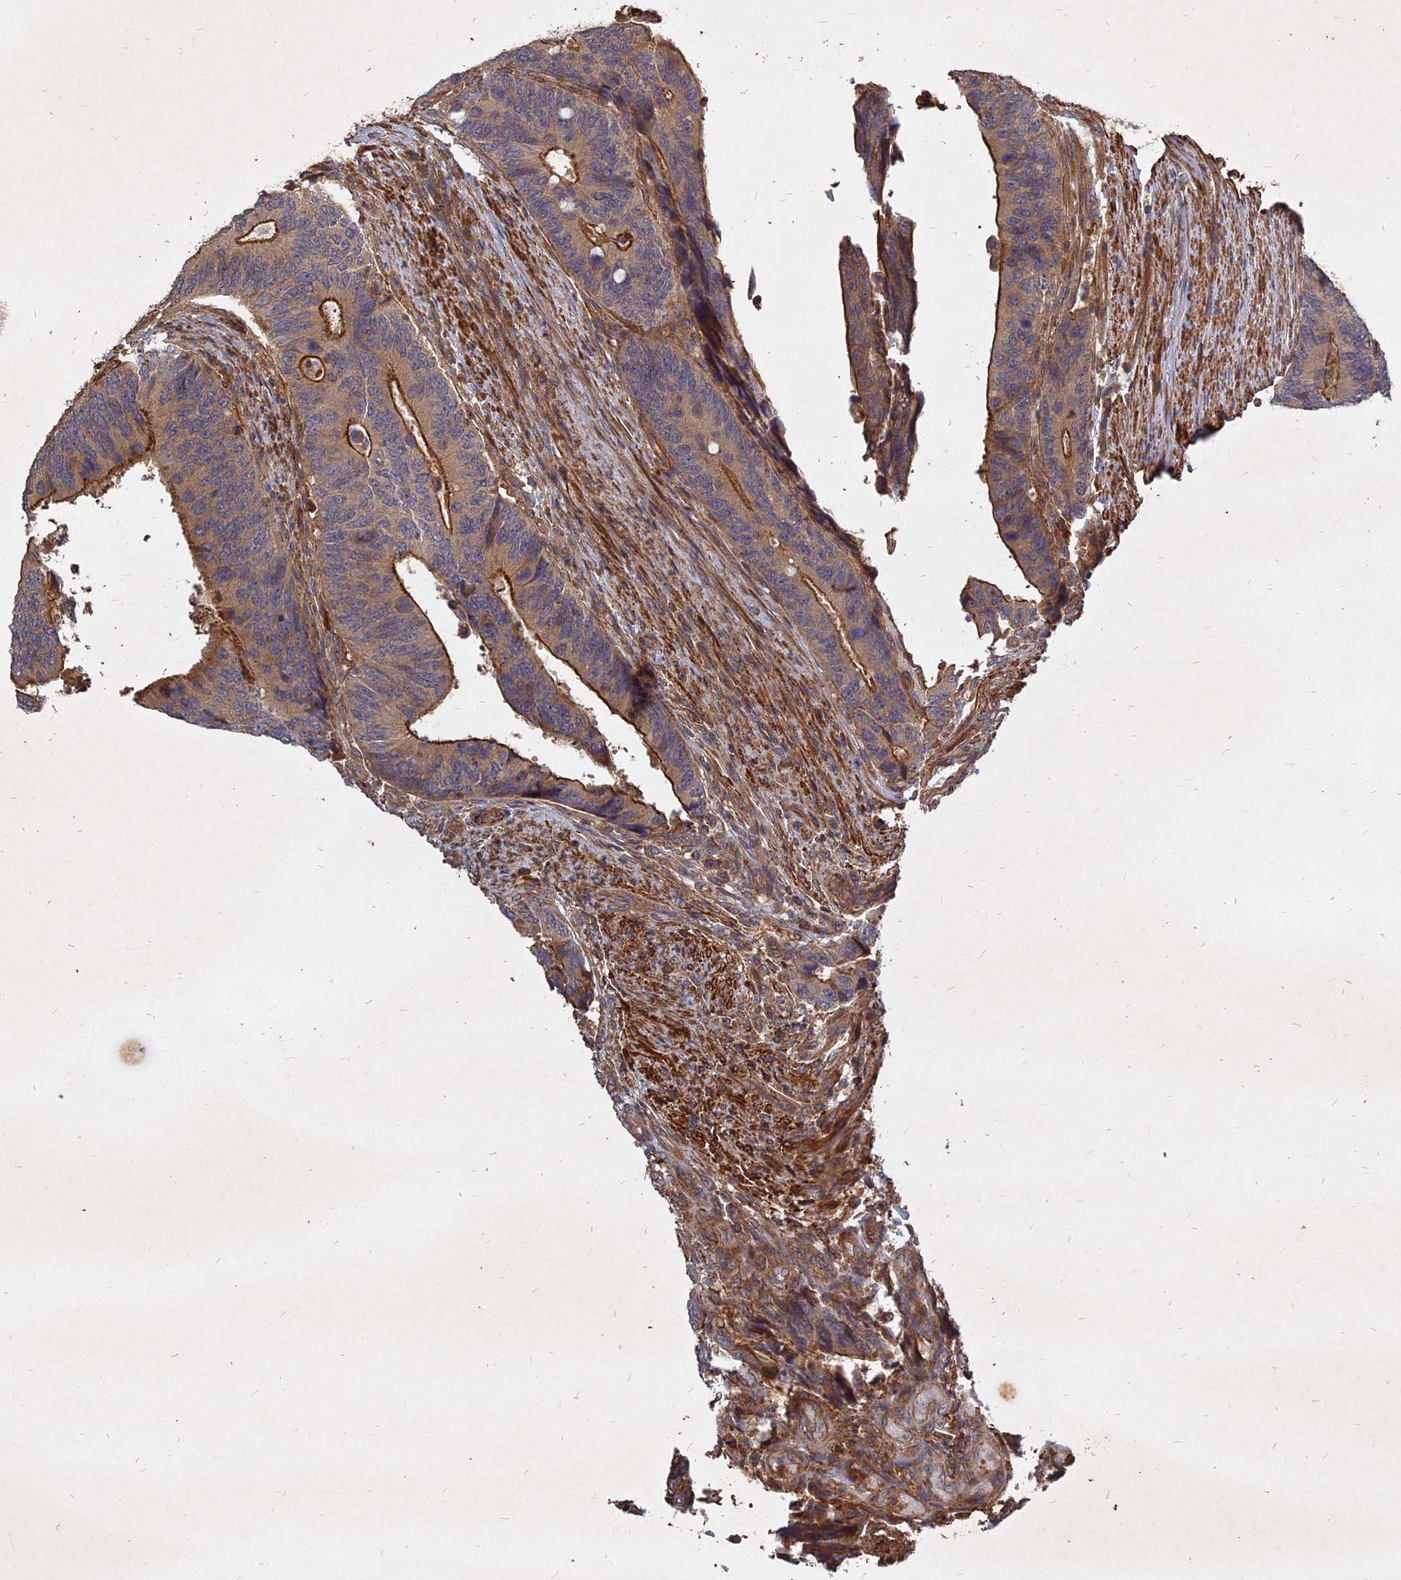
{"staining": {"intensity": "strong", "quantity": "25%-75%", "location": "cytoplasmic/membranous"}, "tissue": "colorectal cancer", "cell_type": "Tumor cells", "image_type": "cancer", "snomed": [{"axis": "morphology", "description": "Adenocarcinoma, NOS"}, {"axis": "topography", "description": "Colon"}], "caption": "High-power microscopy captured an immunohistochemistry histopathology image of colorectal cancer, revealing strong cytoplasmic/membranous positivity in about 25%-75% of tumor cells. (DAB (3,3'-diaminobenzidine) IHC, brown staining for protein, blue staining for nuclei).", "gene": "UBE2W", "patient": {"sex": "male", "age": 87}}